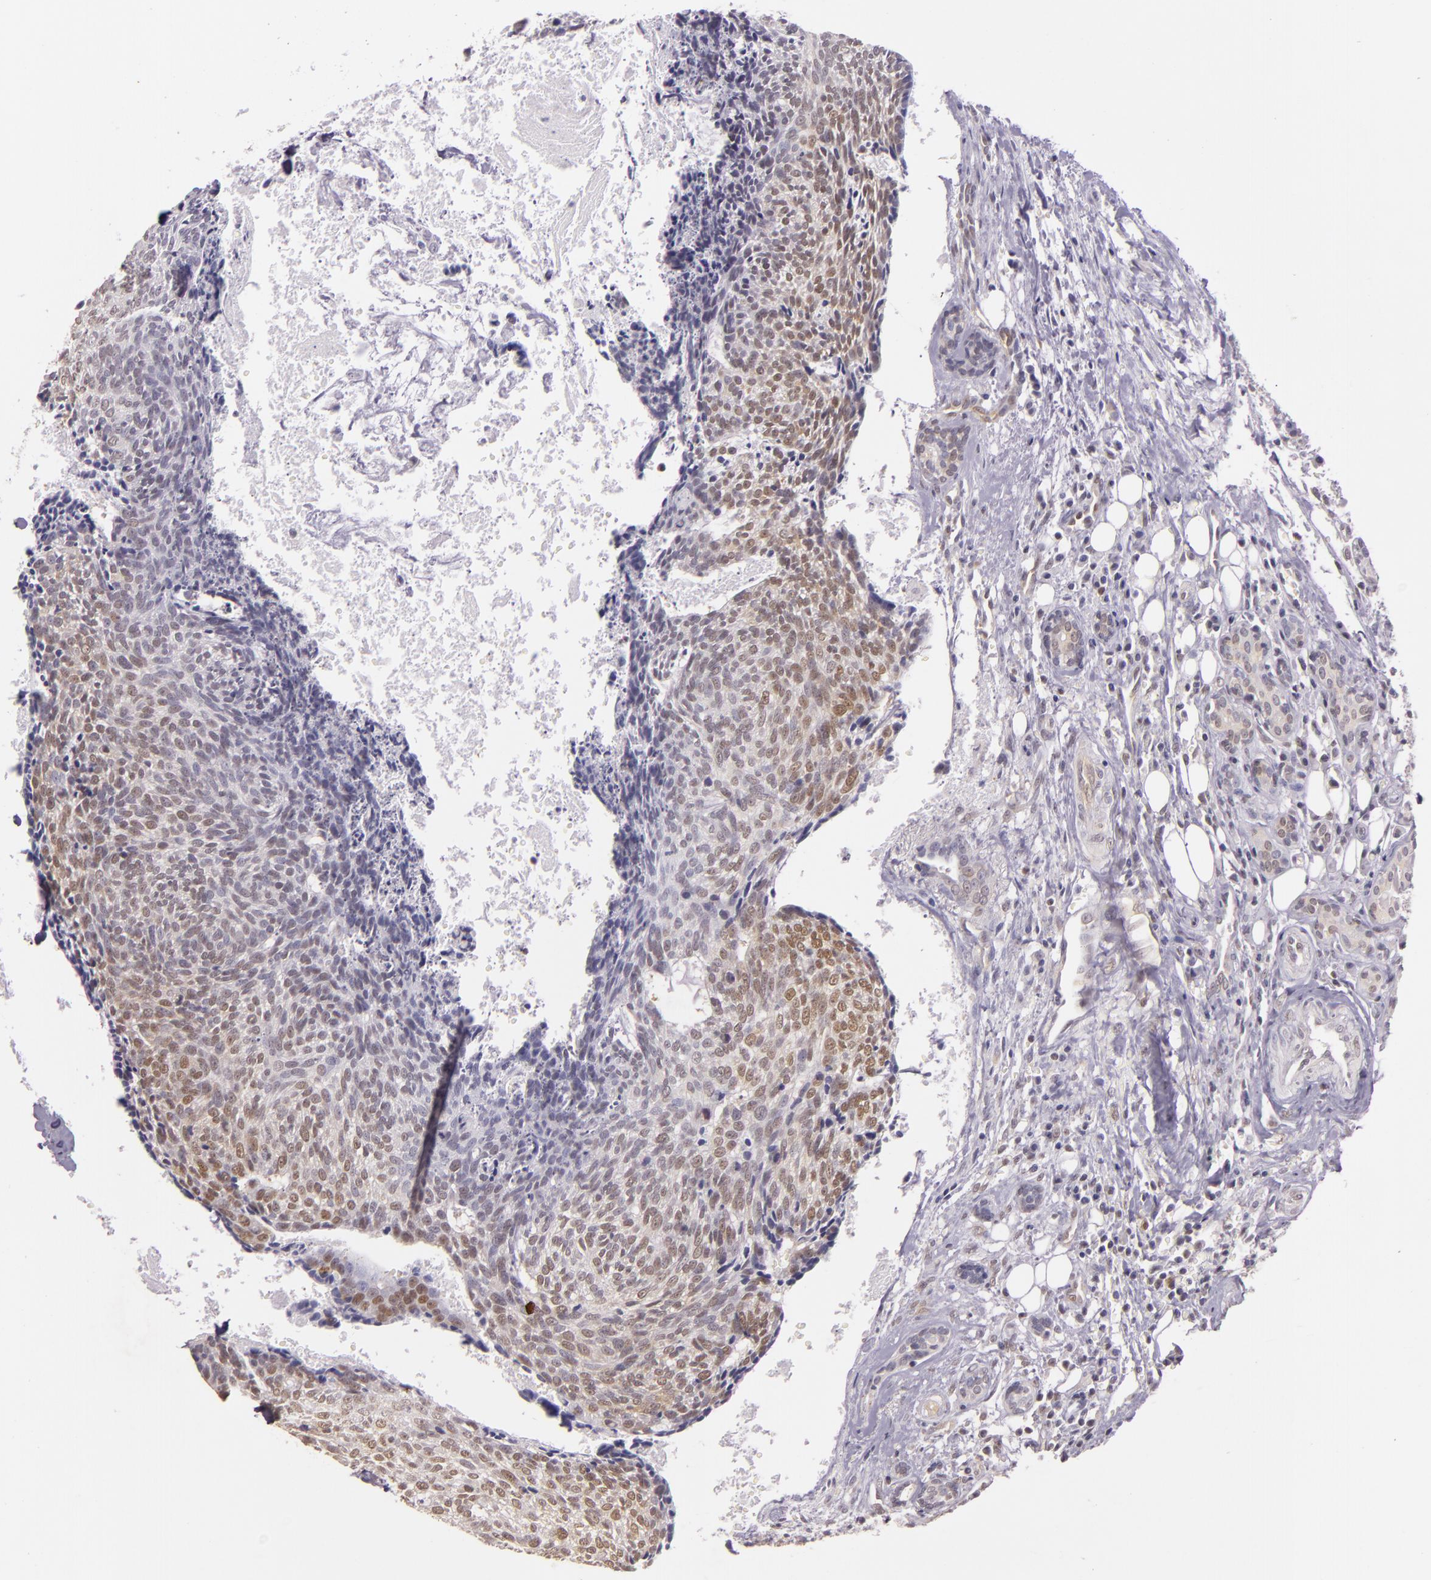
{"staining": {"intensity": "moderate", "quantity": "25%-75%", "location": "nuclear"}, "tissue": "head and neck cancer", "cell_type": "Tumor cells", "image_type": "cancer", "snomed": [{"axis": "morphology", "description": "Squamous cell carcinoma, NOS"}, {"axis": "topography", "description": "Salivary gland"}, {"axis": "topography", "description": "Head-Neck"}], "caption": "High-magnification brightfield microscopy of head and neck cancer stained with DAB (brown) and counterstained with hematoxylin (blue). tumor cells exhibit moderate nuclear positivity is seen in about25%-75% of cells. Nuclei are stained in blue.", "gene": "HSPA8", "patient": {"sex": "male", "age": 70}}